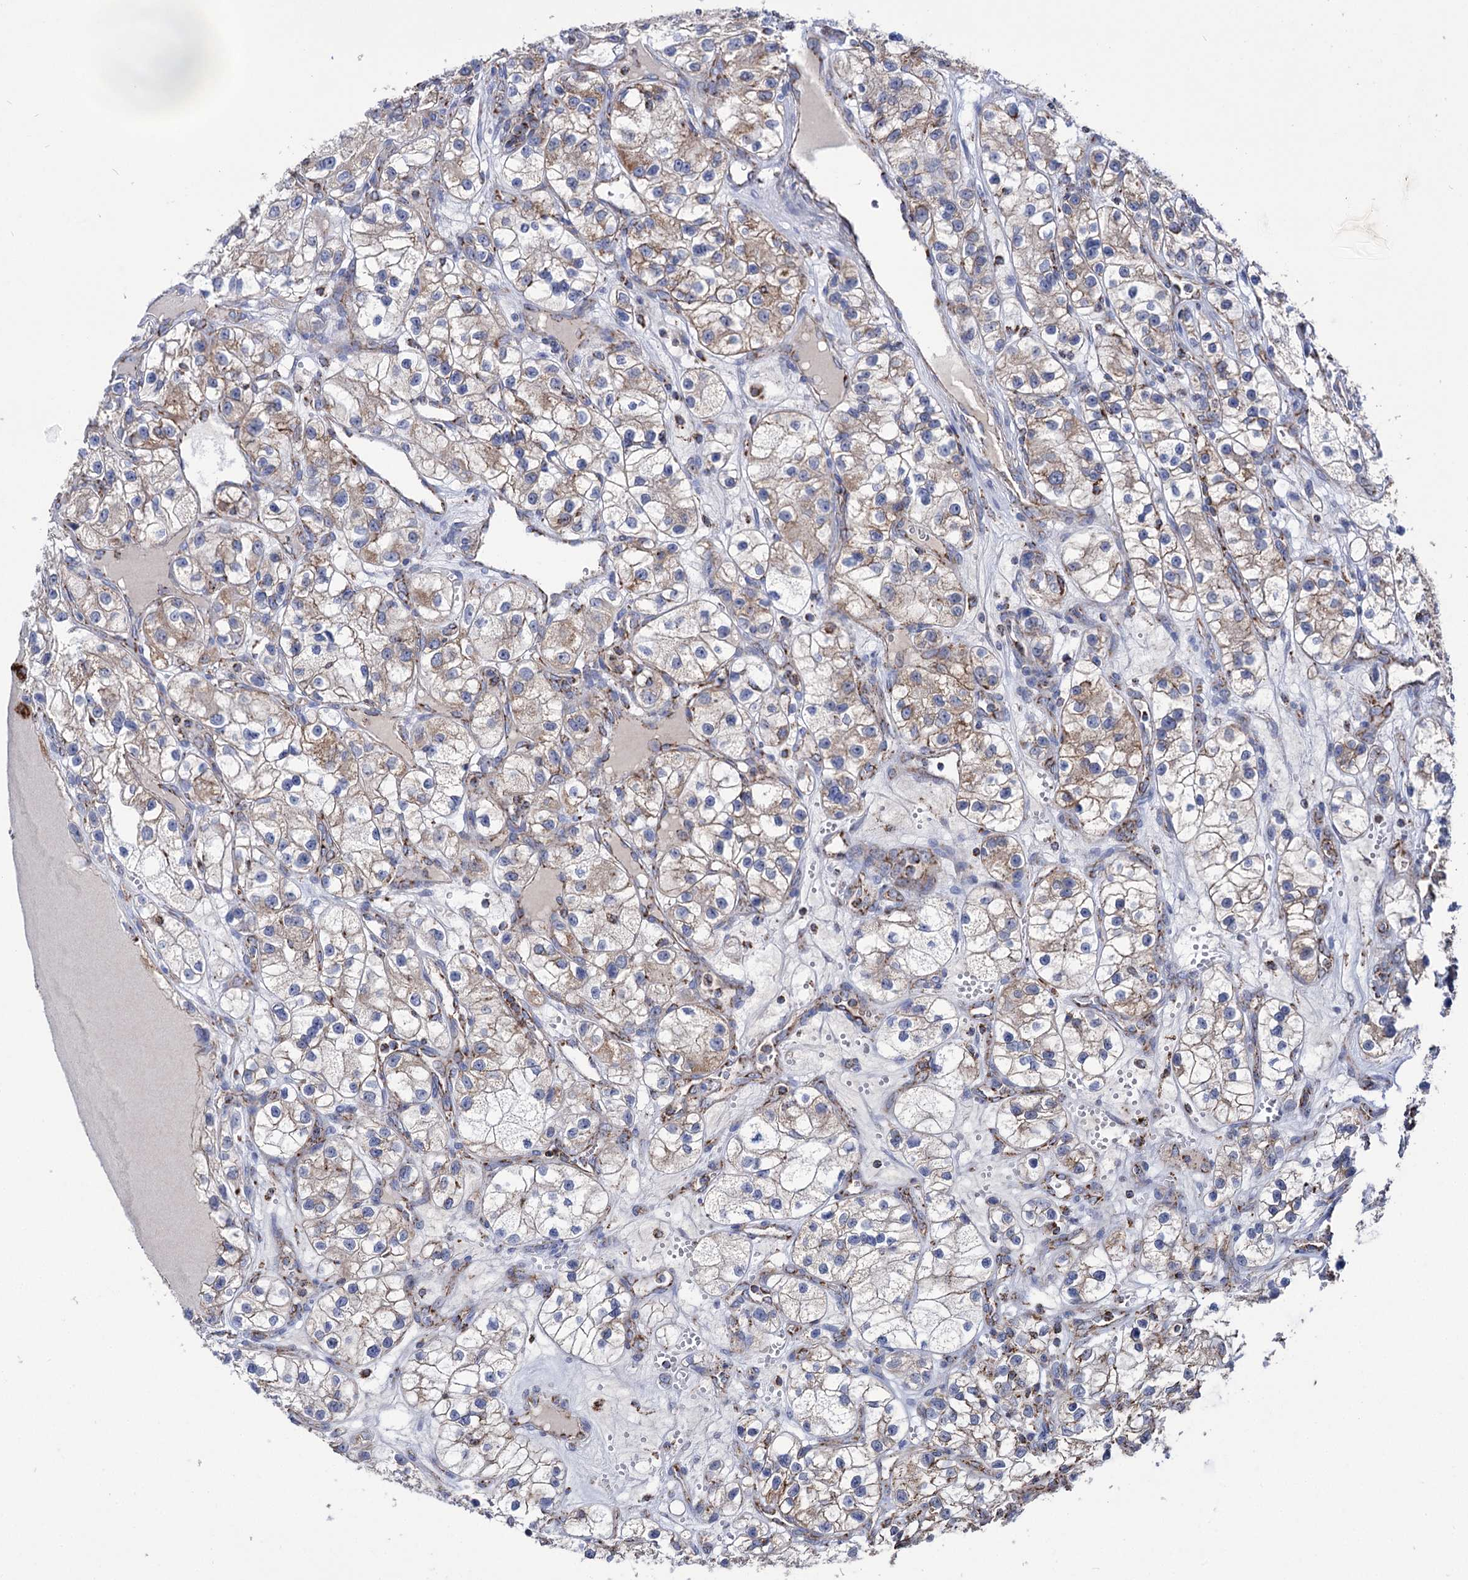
{"staining": {"intensity": "moderate", "quantity": "25%-75%", "location": "cytoplasmic/membranous"}, "tissue": "renal cancer", "cell_type": "Tumor cells", "image_type": "cancer", "snomed": [{"axis": "morphology", "description": "Adenocarcinoma, NOS"}, {"axis": "topography", "description": "Kidney"}], "caption": "Immunohistochemical staining of human renal cancer shows moderate cytoplasmic/membranous protein staining in approximately 25%-75% of tumor cells. (IHC, brightfield microscopy, high magnification).", "gene": "ABHD10", "patient": {"sex": "female", "age": 57}}